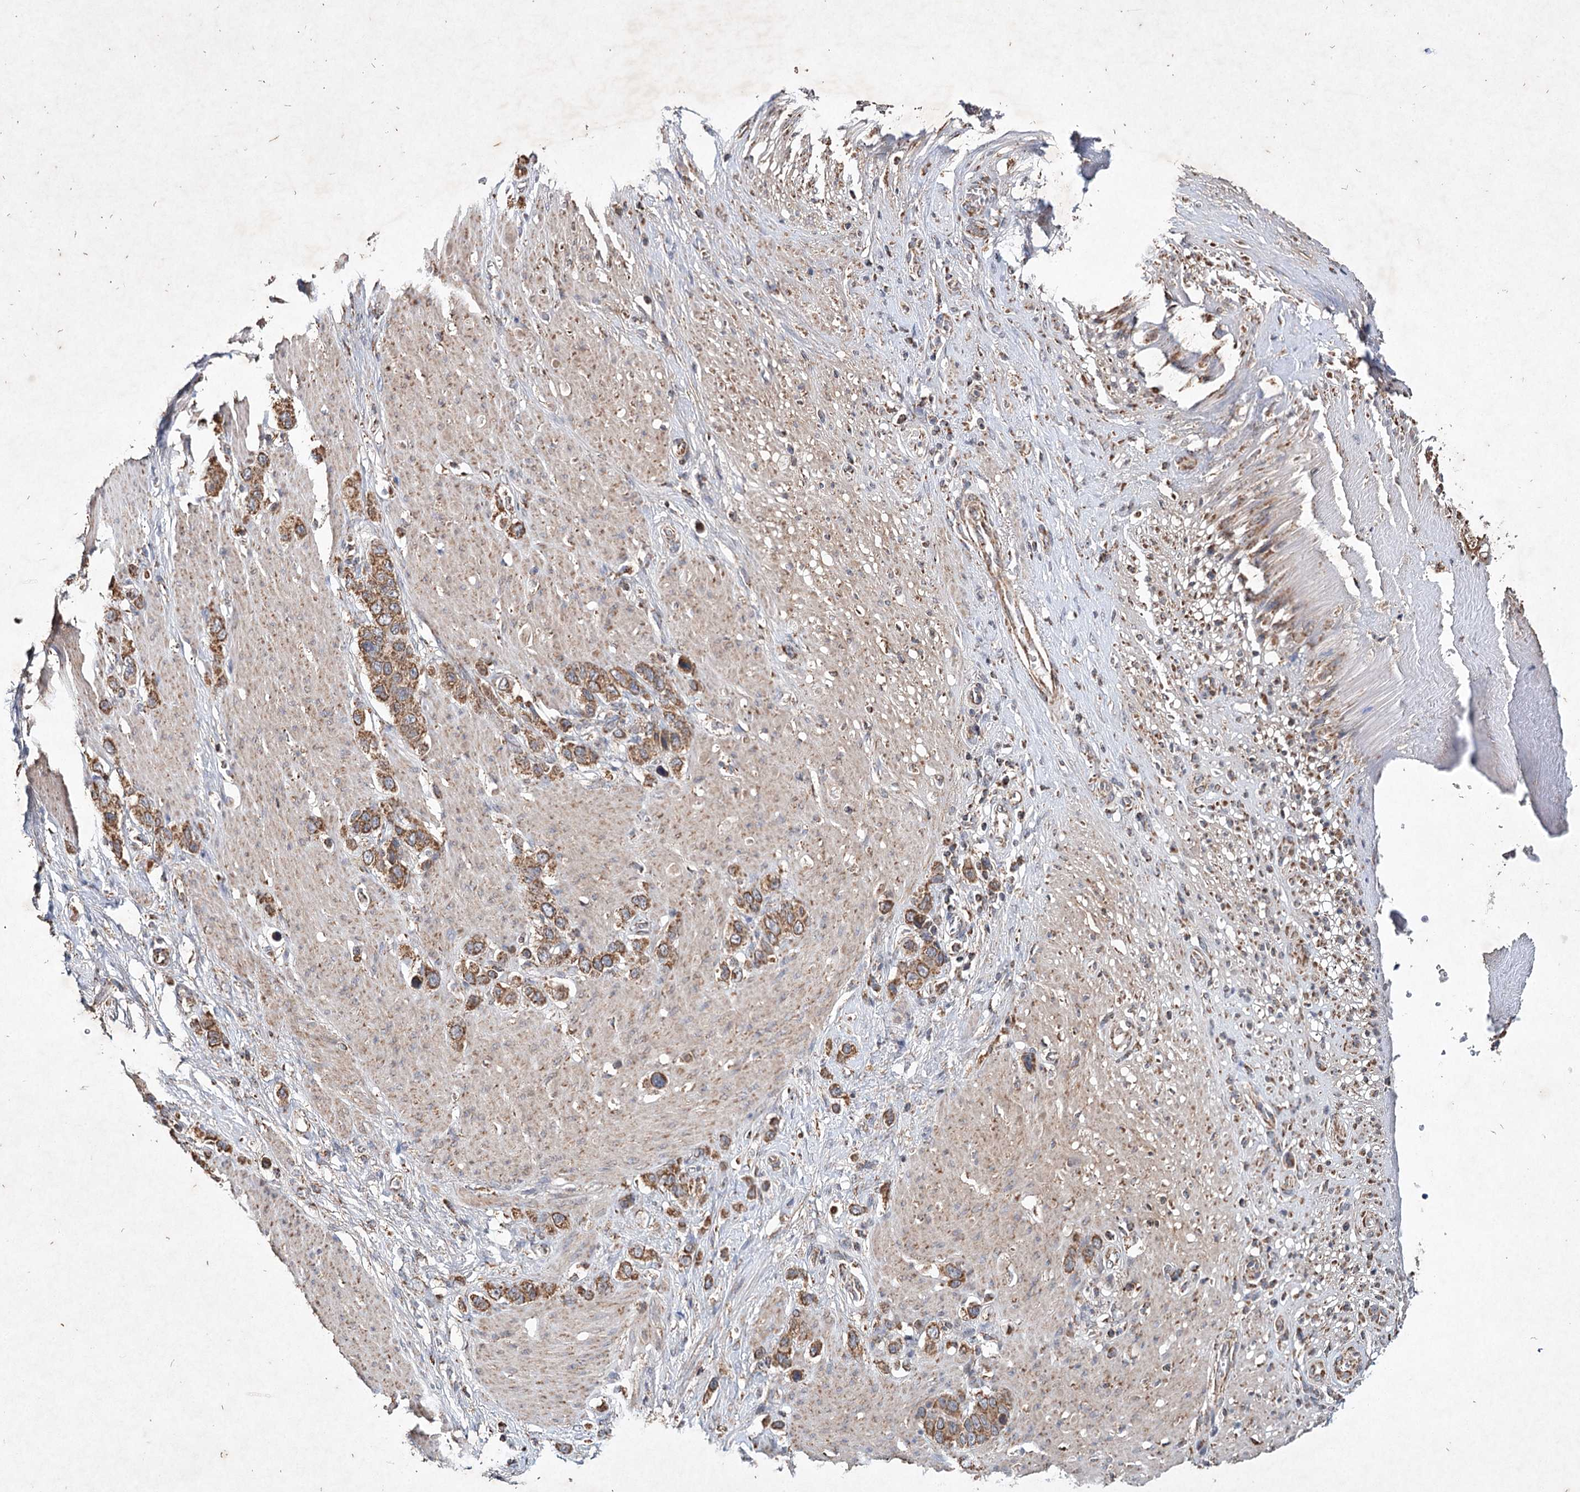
{"staining": {"intensity": "moderate", "quantity": ">75%", "location": "cytoplasmic/membranous"}, "tissue": "stomach cancer", "cell_type": "Tumor cells", "image_type": "cancer", "snomed": [{"axis": "morphology", "description": "Adenocarcinoma, NOS"}, {"axis": "morphology", "description": "Adenocarcinoma, High grade"}, {"axis": "topography", "description": "Stomach, upper"}, {"axis": "topography", "description": "Stomach, lower"}], "caption": "Stomach cancer (adenocarcinoma) stained with immunohistochemistry demonstrates moderate cytoplasmic/membranous expression in about >75% of tumor cells.", "gene": "PIK3CB", "patient": {"sex": "female", "age": 65}}